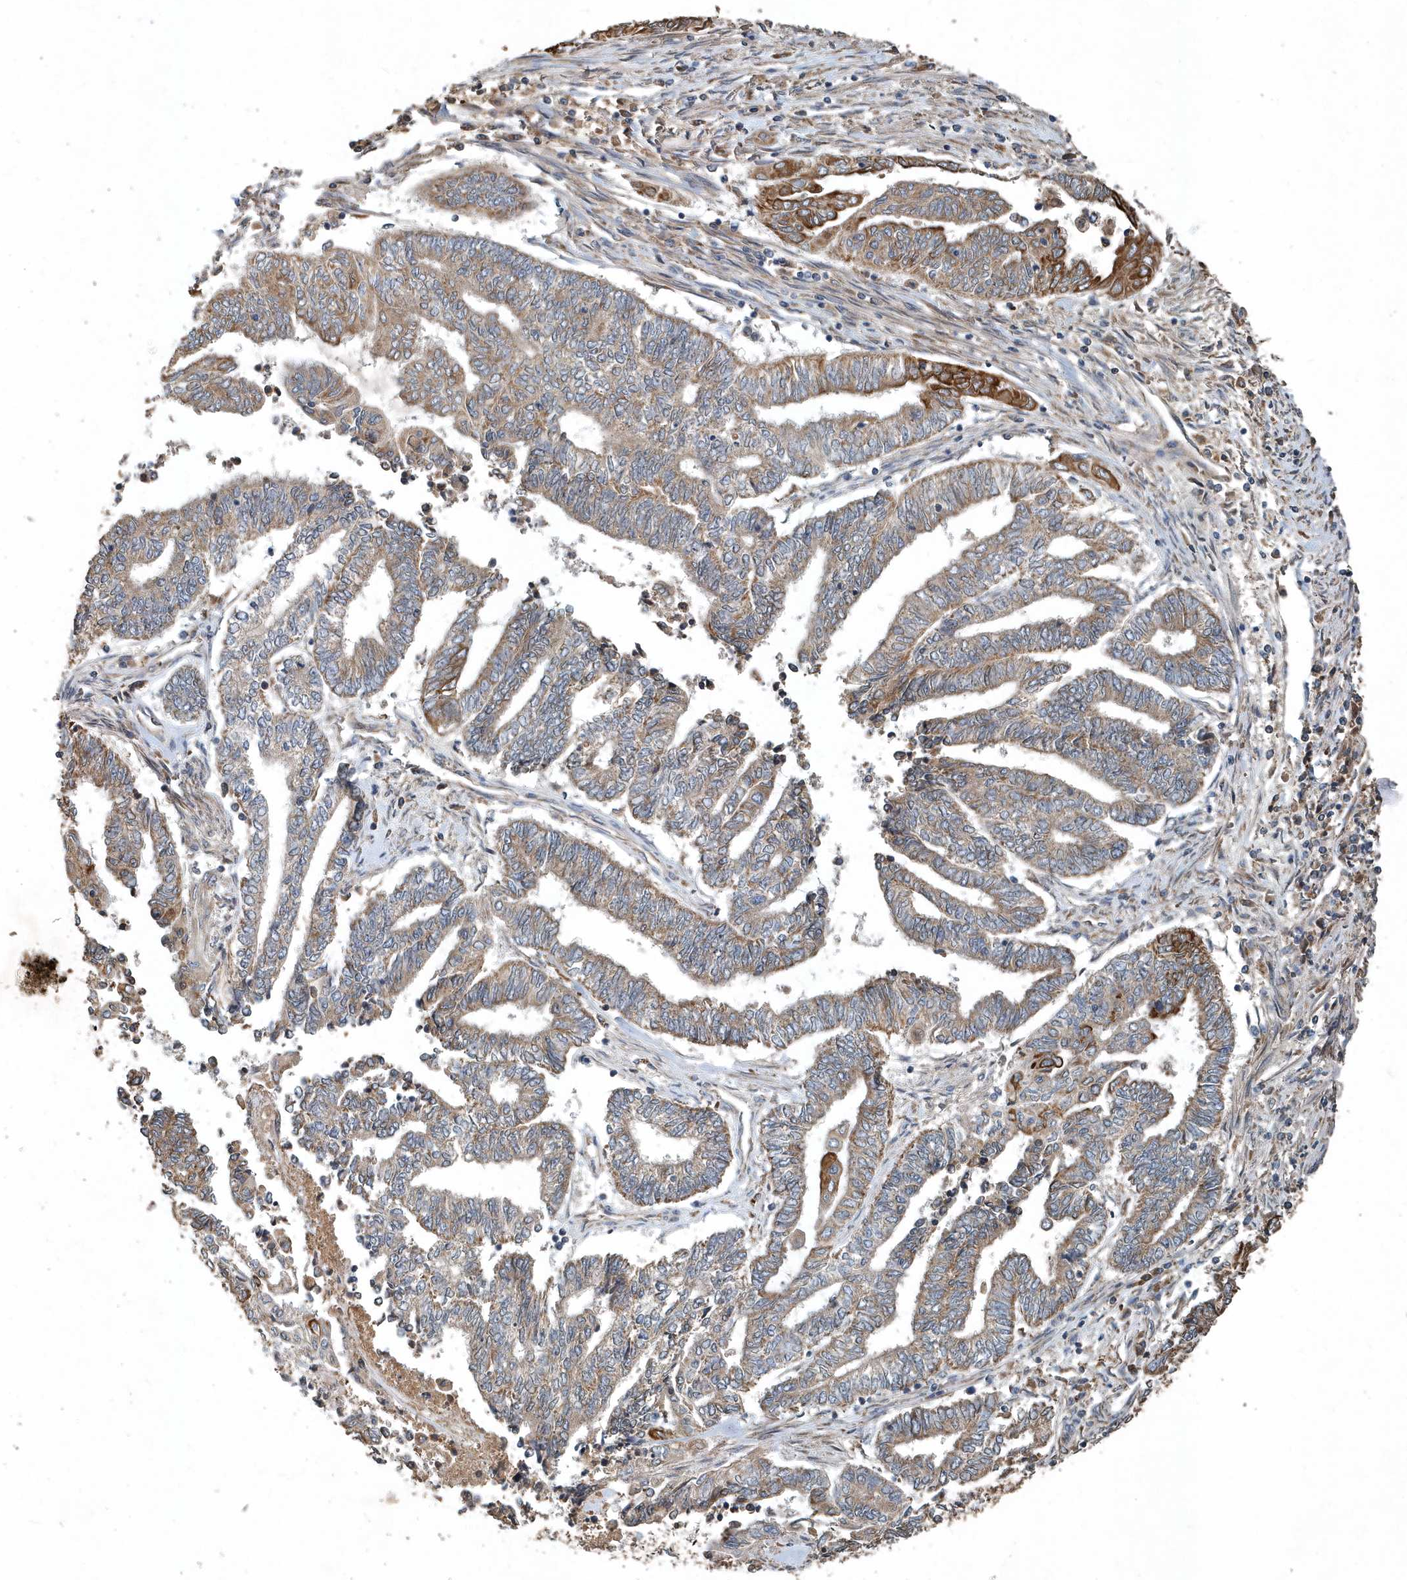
{"staining": {"intensity": "moderate", "quantity": "25%-75%", "location": "cytoplasmic/membranous"}, "tissue": "endometrial cancer", "cell_type": "Tumor cells", "image_type": "cancer", "snomed": [{"axis": "morphology", "description": "Adenocarcinoma, NOS"}, {"axis": "topography", "description": "Uterus"}, {"axis": "topography", "description": "Endometrium"}], "caption": "Tumor cells display medium levels of moderate cytoplasmic/membranous expression in about 25%-75% of cells in endometrial cancer (adenocarcinoma).", "gene": "SCFD2", "patient": {"sex": "female", "age": 70}}